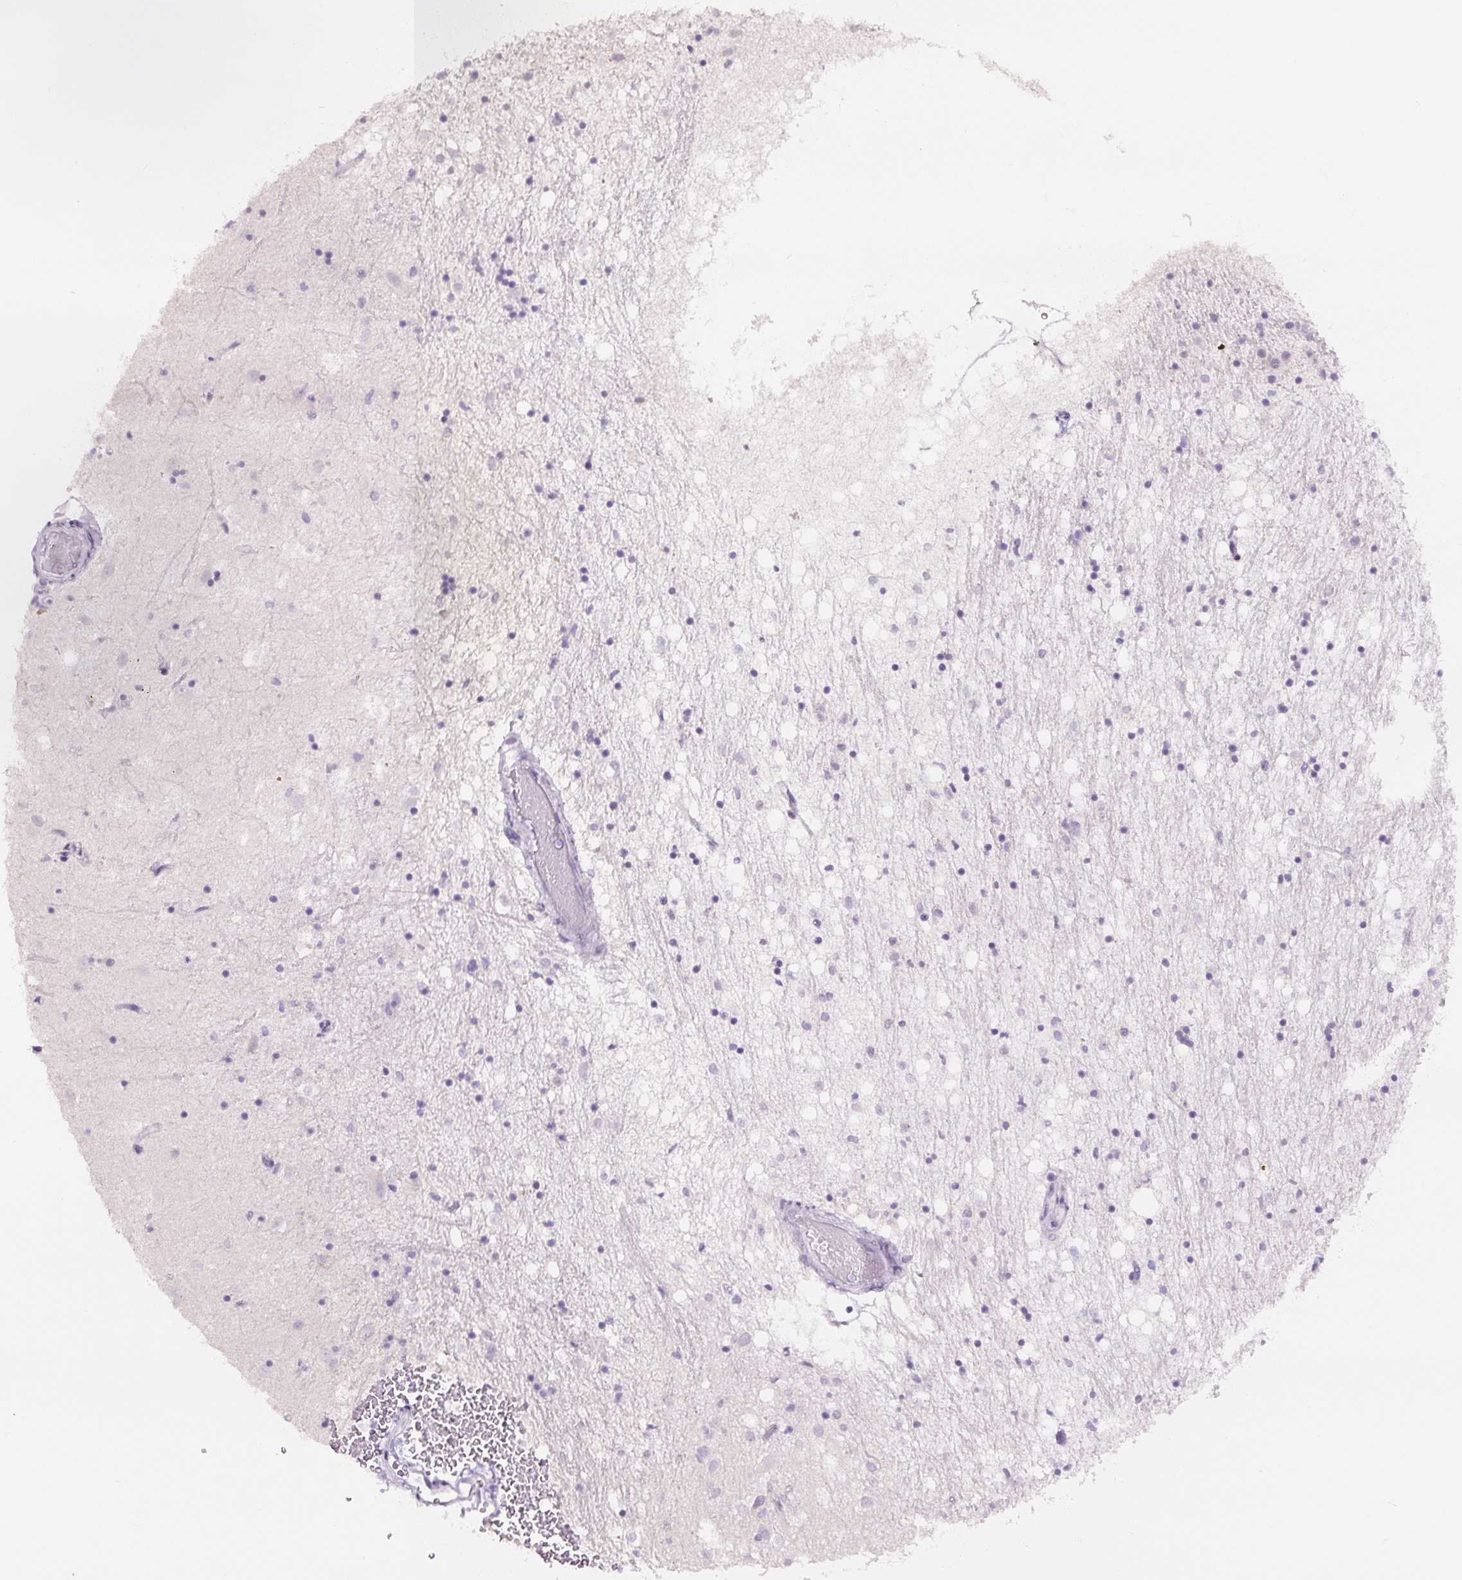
{"staining": {"intensity": "negative", "quantity": "none", "location": "none"}, "tissue": "caudate", "cell_type": "Glial cells", "image_type": "normal", "snomed": [{"axis": "morphology", "description": "Normal tissue, NOS"}, {"axis": "topography", "description": "Lateral ventricle wall"}], "caption": "Caudate was stained to show a protein in brown. There is no significant positivity in glial cells.", "gene": "SIX1", "patient": {"sex": "male", "age": 58}}